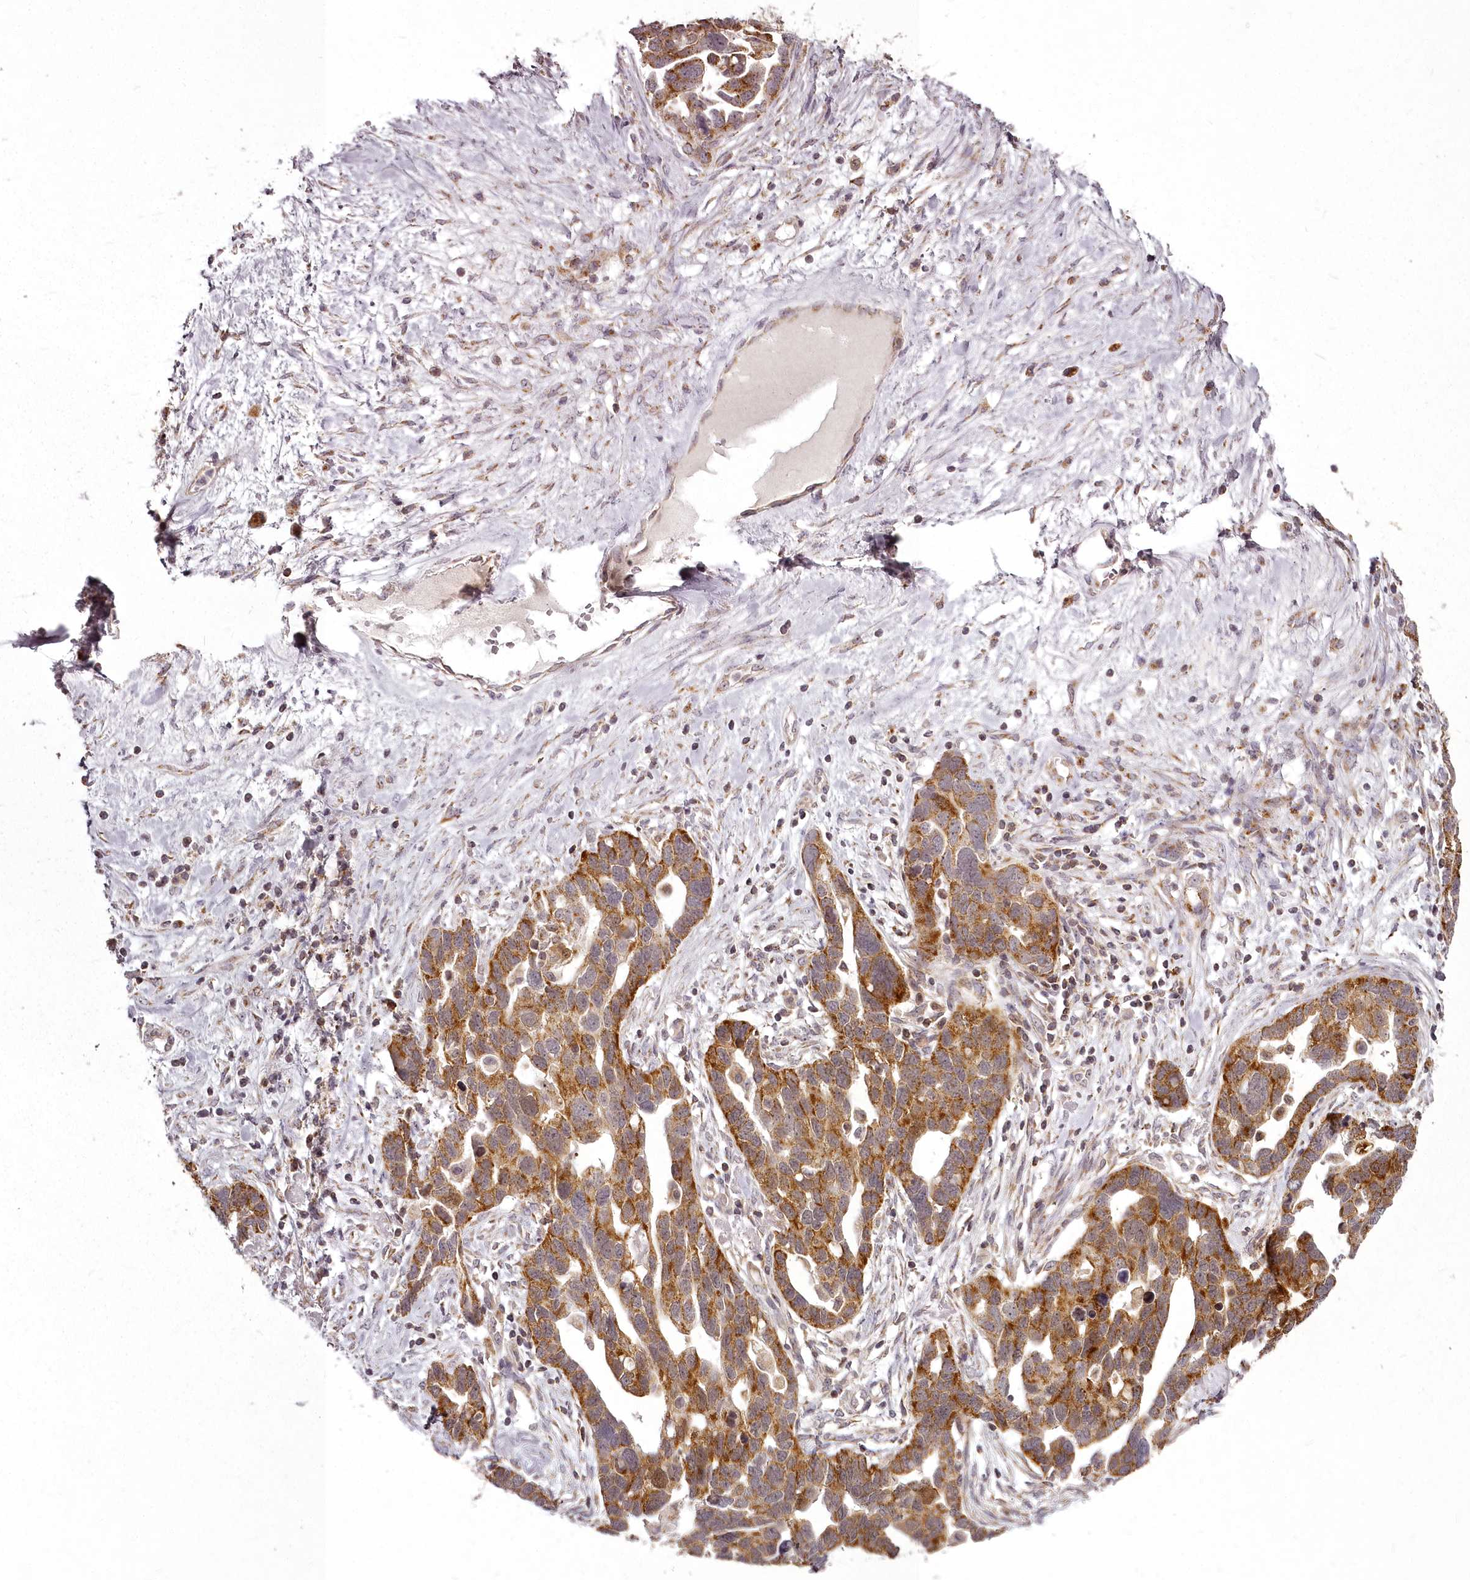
{"staining": {"intensity": "strong", "quantity": ">75%", "location": "cytoplasmic/membranous"}, "tissue": "ovarian cancer", "cell_type": "Tumor cells", "image_type": "cancer", "snomed": [{"axis": "morphology", "description": "Cystadenocarcinoma, serous, NOS"}, {"axis": "topography", "description": "Ovary"}], "caption": "Serous cystadenocarcinoma (ovarian) tissue displays strong cytoplasmic/membranous positivity in about >75% of tumor cells", "gene": "CHCHD2", "patient": {"sex": "female", "age": 54}}